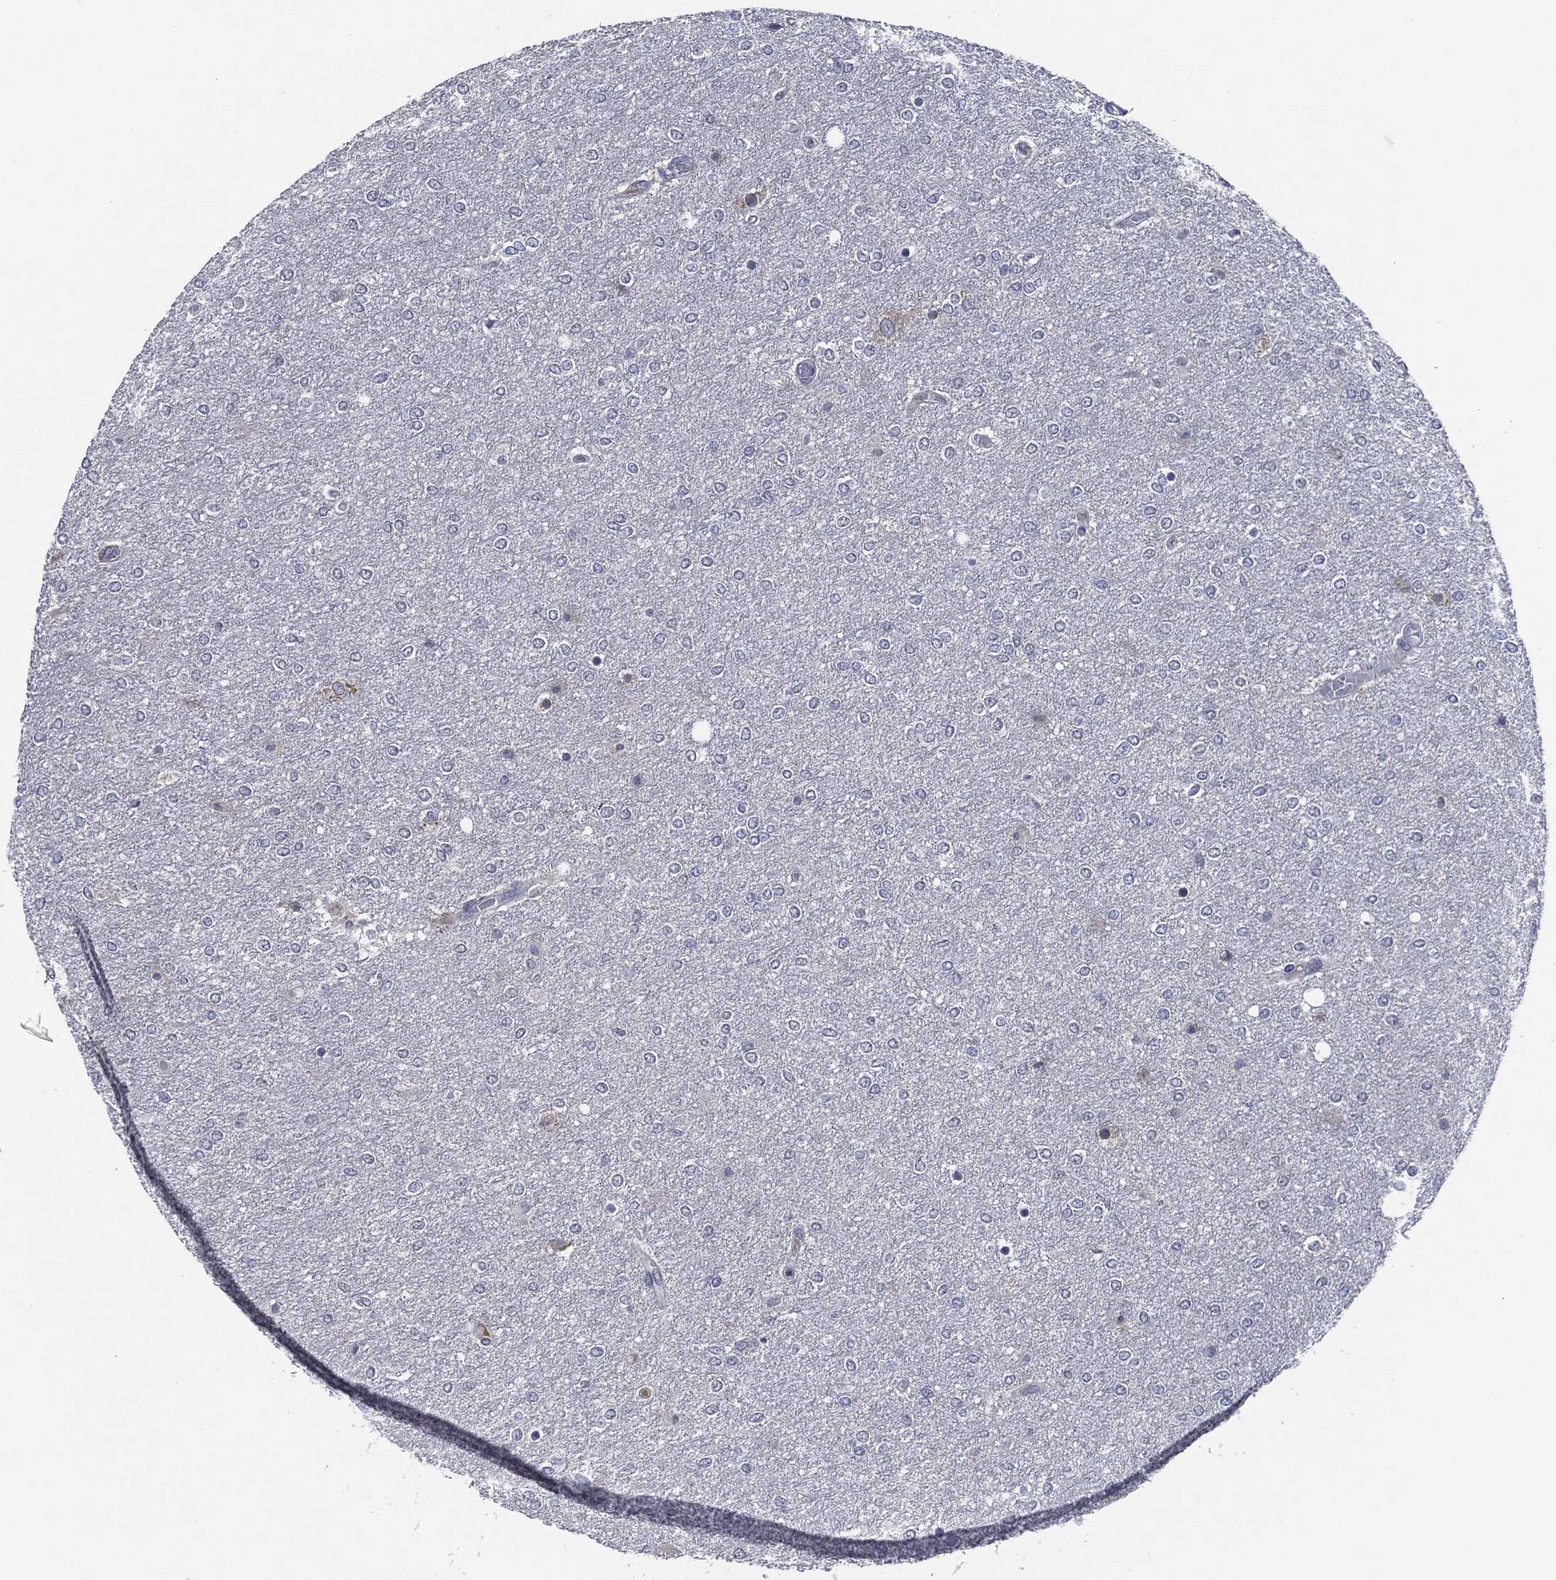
{"staining": {"intensity": "negative", "quantity": "none", "location": "none"}, "tissue": "glioma", "cell_type": "Tumor cells", "image_type": "cancer", "snomed": [{"axis": "morphology", "description": "Glioma, malignant, High grade"}, {"axis": "topography", "description": "Brain"}], "caption": "Immunohistochemical staining of human malignant high-grade glioma reveals no significant expression in tumor cells.", "gene": "IL2RG", "patient": {"sex": "female", "age": 61}}